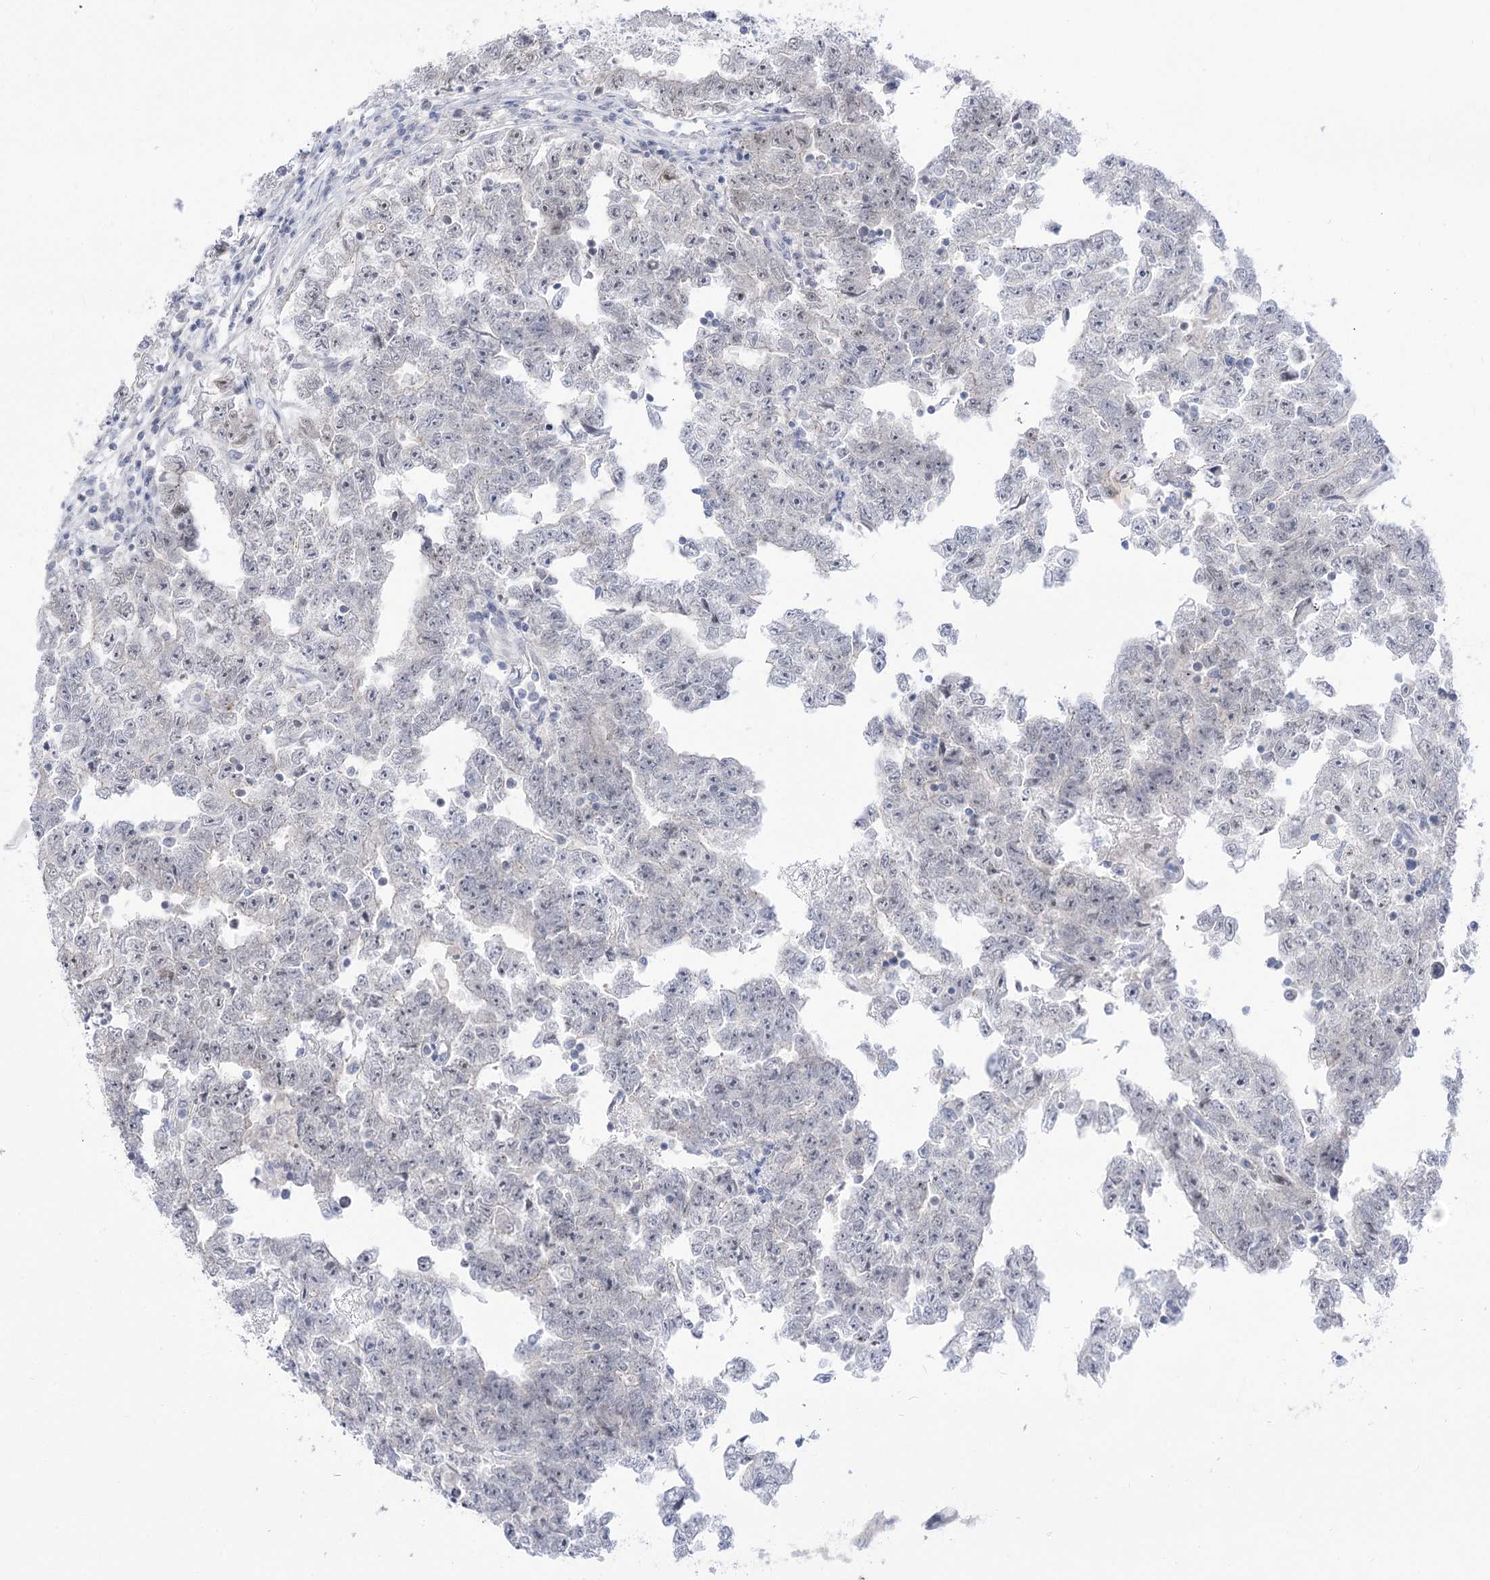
{"staining": {"intensity": "negative", "quantity": "none", "location": "none"}, "tissue": "testis cancer", "cell_type": "Tumor cells", "image_type": "cancer", "snomed": [{"axis": "morphology", "description": "Carcinoma, Embryonal, NOS"}, {"axis": "topography", "description": "Testis"}], "caption": "This micrograph is of embryonal carcinoma (testis) stained with IHC to label a protein in brown with the nuclei are counter-stained blue. There is no staining in tumor cells.", "gene": "HELT", "patient": {"sex": "male", "age": 25}}